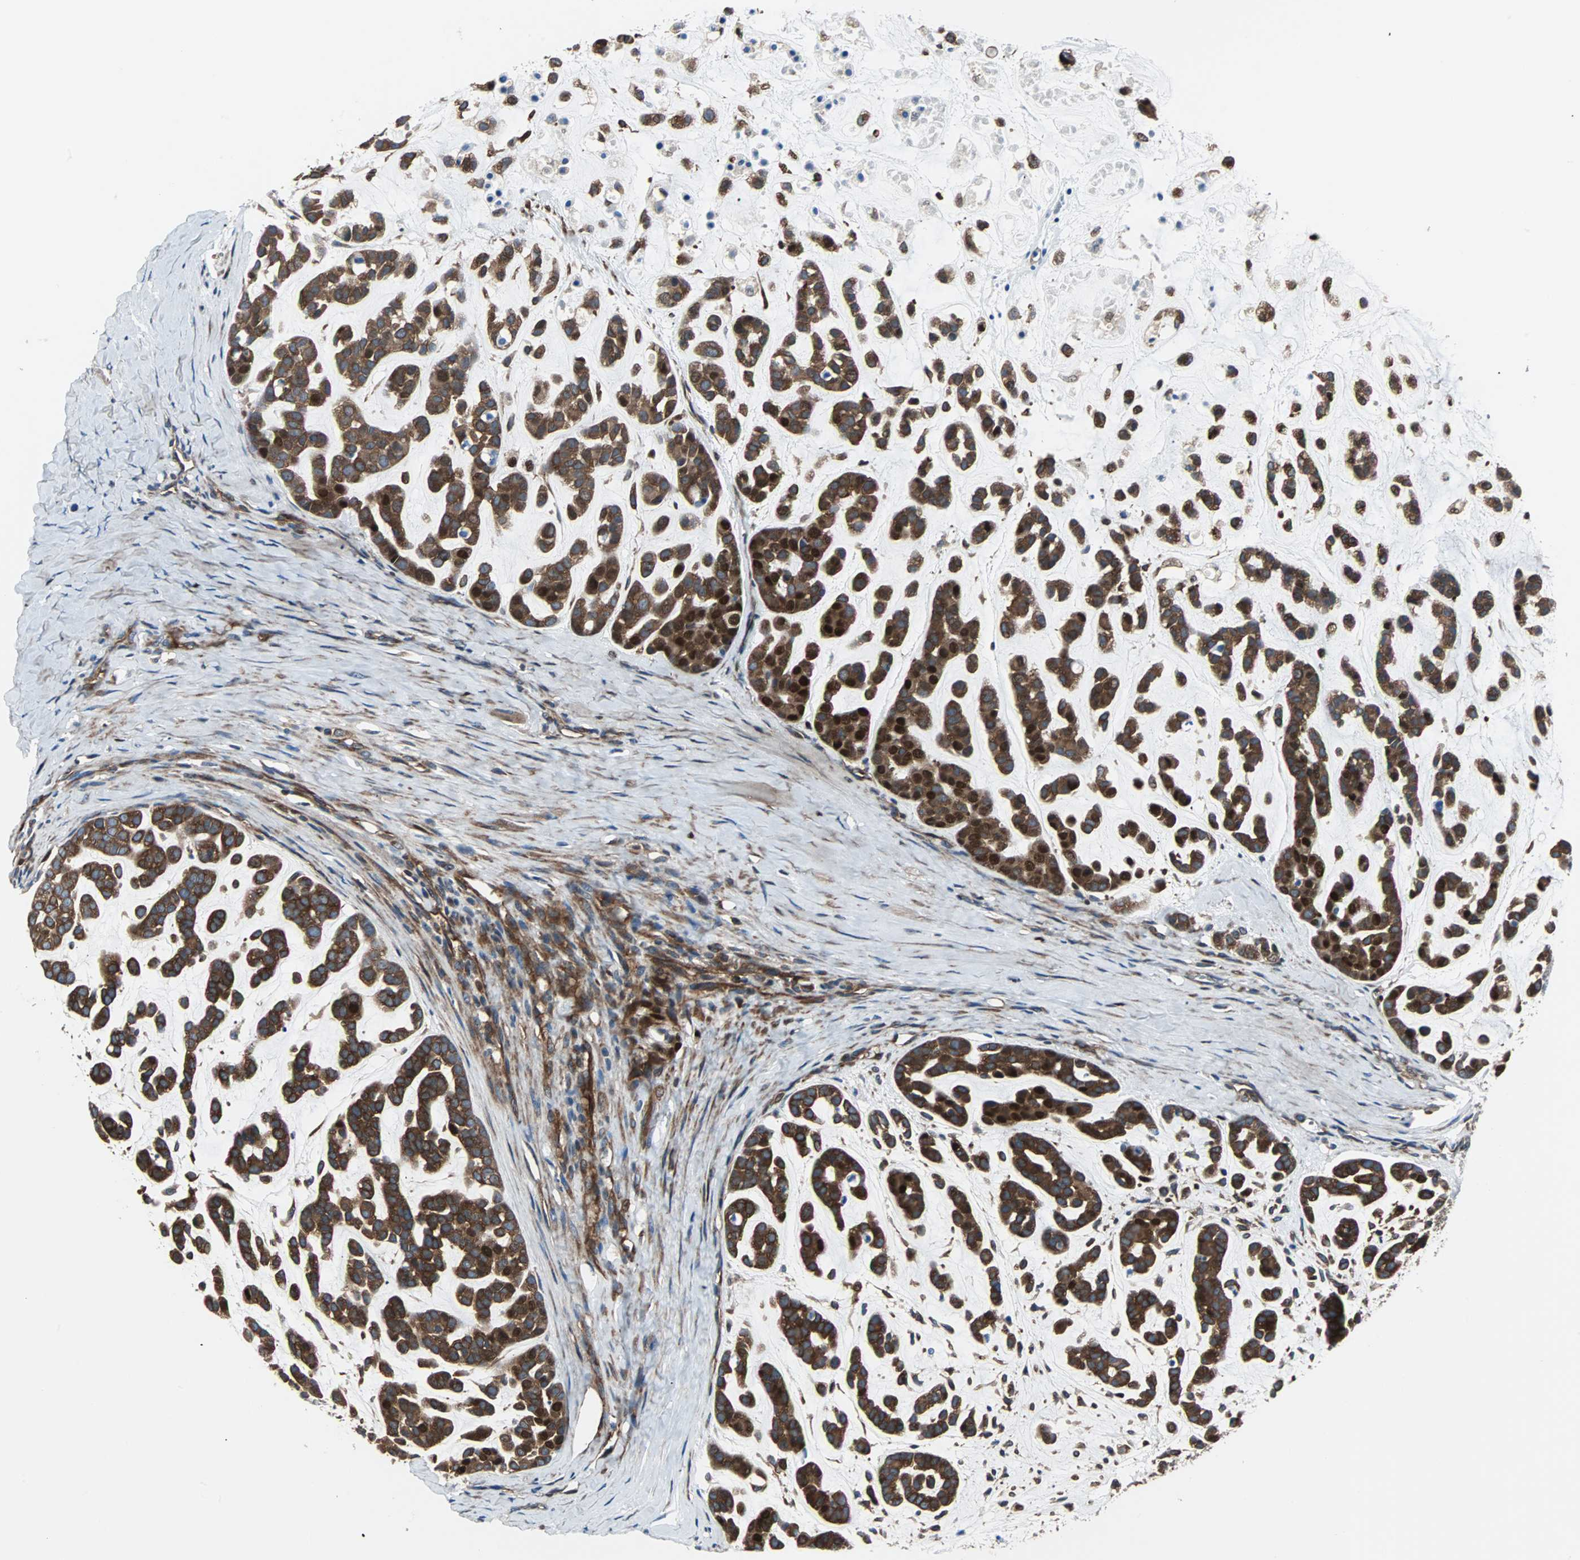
{"staining": {"intensity": "strong", "quantity": ">75%", "location": "cytoplasmic/membranous,nuclear"}, "tissue": "head and neck cancer", "cell_type": "Tumor cells", "image_type": "cancer", "snomed": [{"axis": "morphology", "description": "Adenocarcinoma, NOS"}, {"axis": "morphology", "description": "Adenoma, NOS"}, {"axis": "topography", "description": "Head-Neck"}], "caption": "Immunohistochemistry micrograph of neoplastic tissue: human head and neck cancer (adenoma) stained using immunohistochemistry reveals high levels of strong protein expression localized specifically in the cytoplasmic/membranous and nuclear of tumor cells, appearing as a cytoplasmic/membranous and nuclear brown color.", "gene": "RELA", "patient": {"sex": "female", "age": 55}}